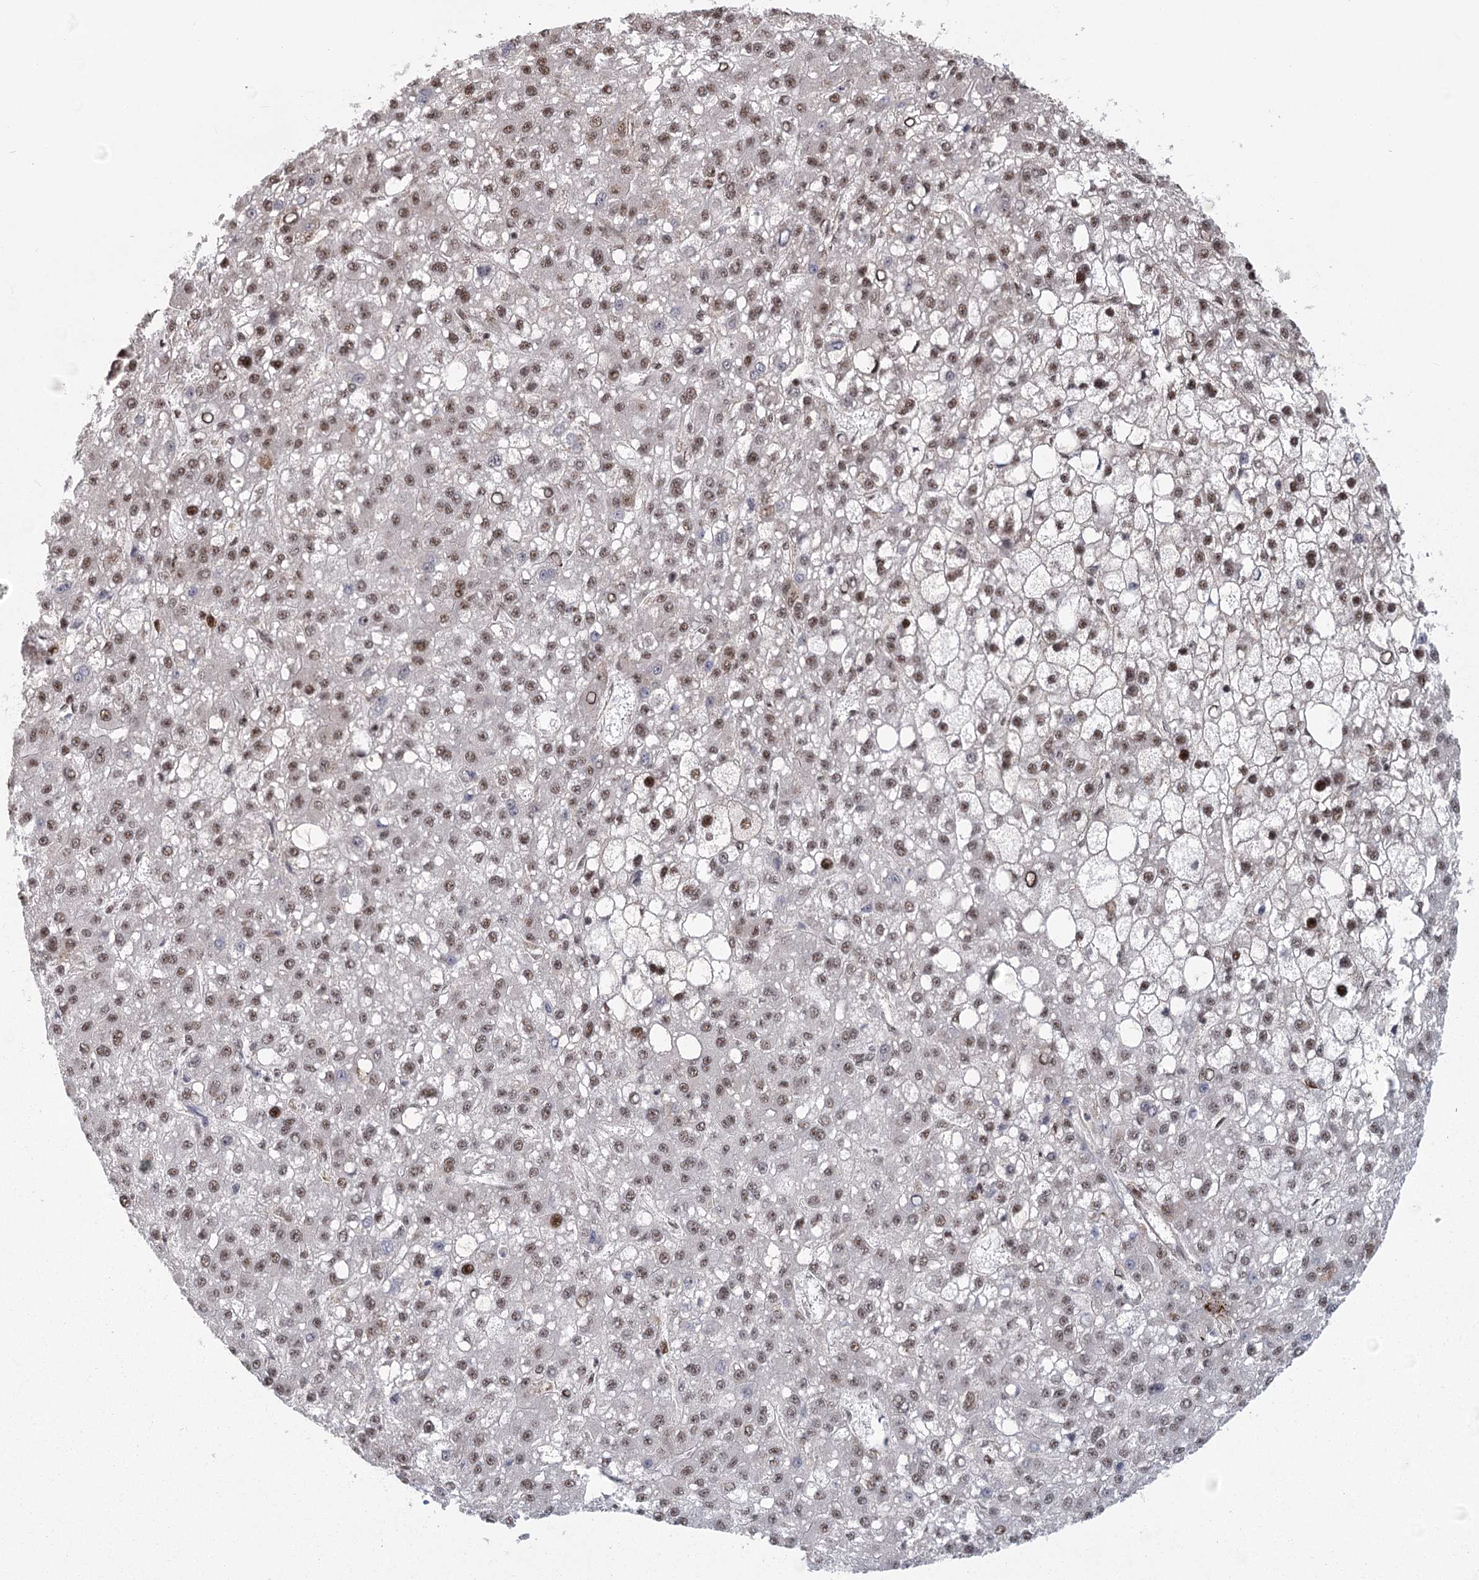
{"staining": {"intensity": "moderate", "quantity": ">75%", "location": "nuclear"}, "tissue": "liver cancer", "cell_type": "Tumor cells", "image_type": "cancer", "snomed": [{"axis": "morphology", "description": "Carcinoma, Hepatocellular, NOS"}, {"axis": "topography", "description": "Liver"}], "caption": "Protein expression analysis of human liver hepatocellular carcinoma reveals moderate nuclear positivity in approximately >75% of tumor cells.", "gene": "PARM1", "patient": {"sex": "male", "age": 67}}